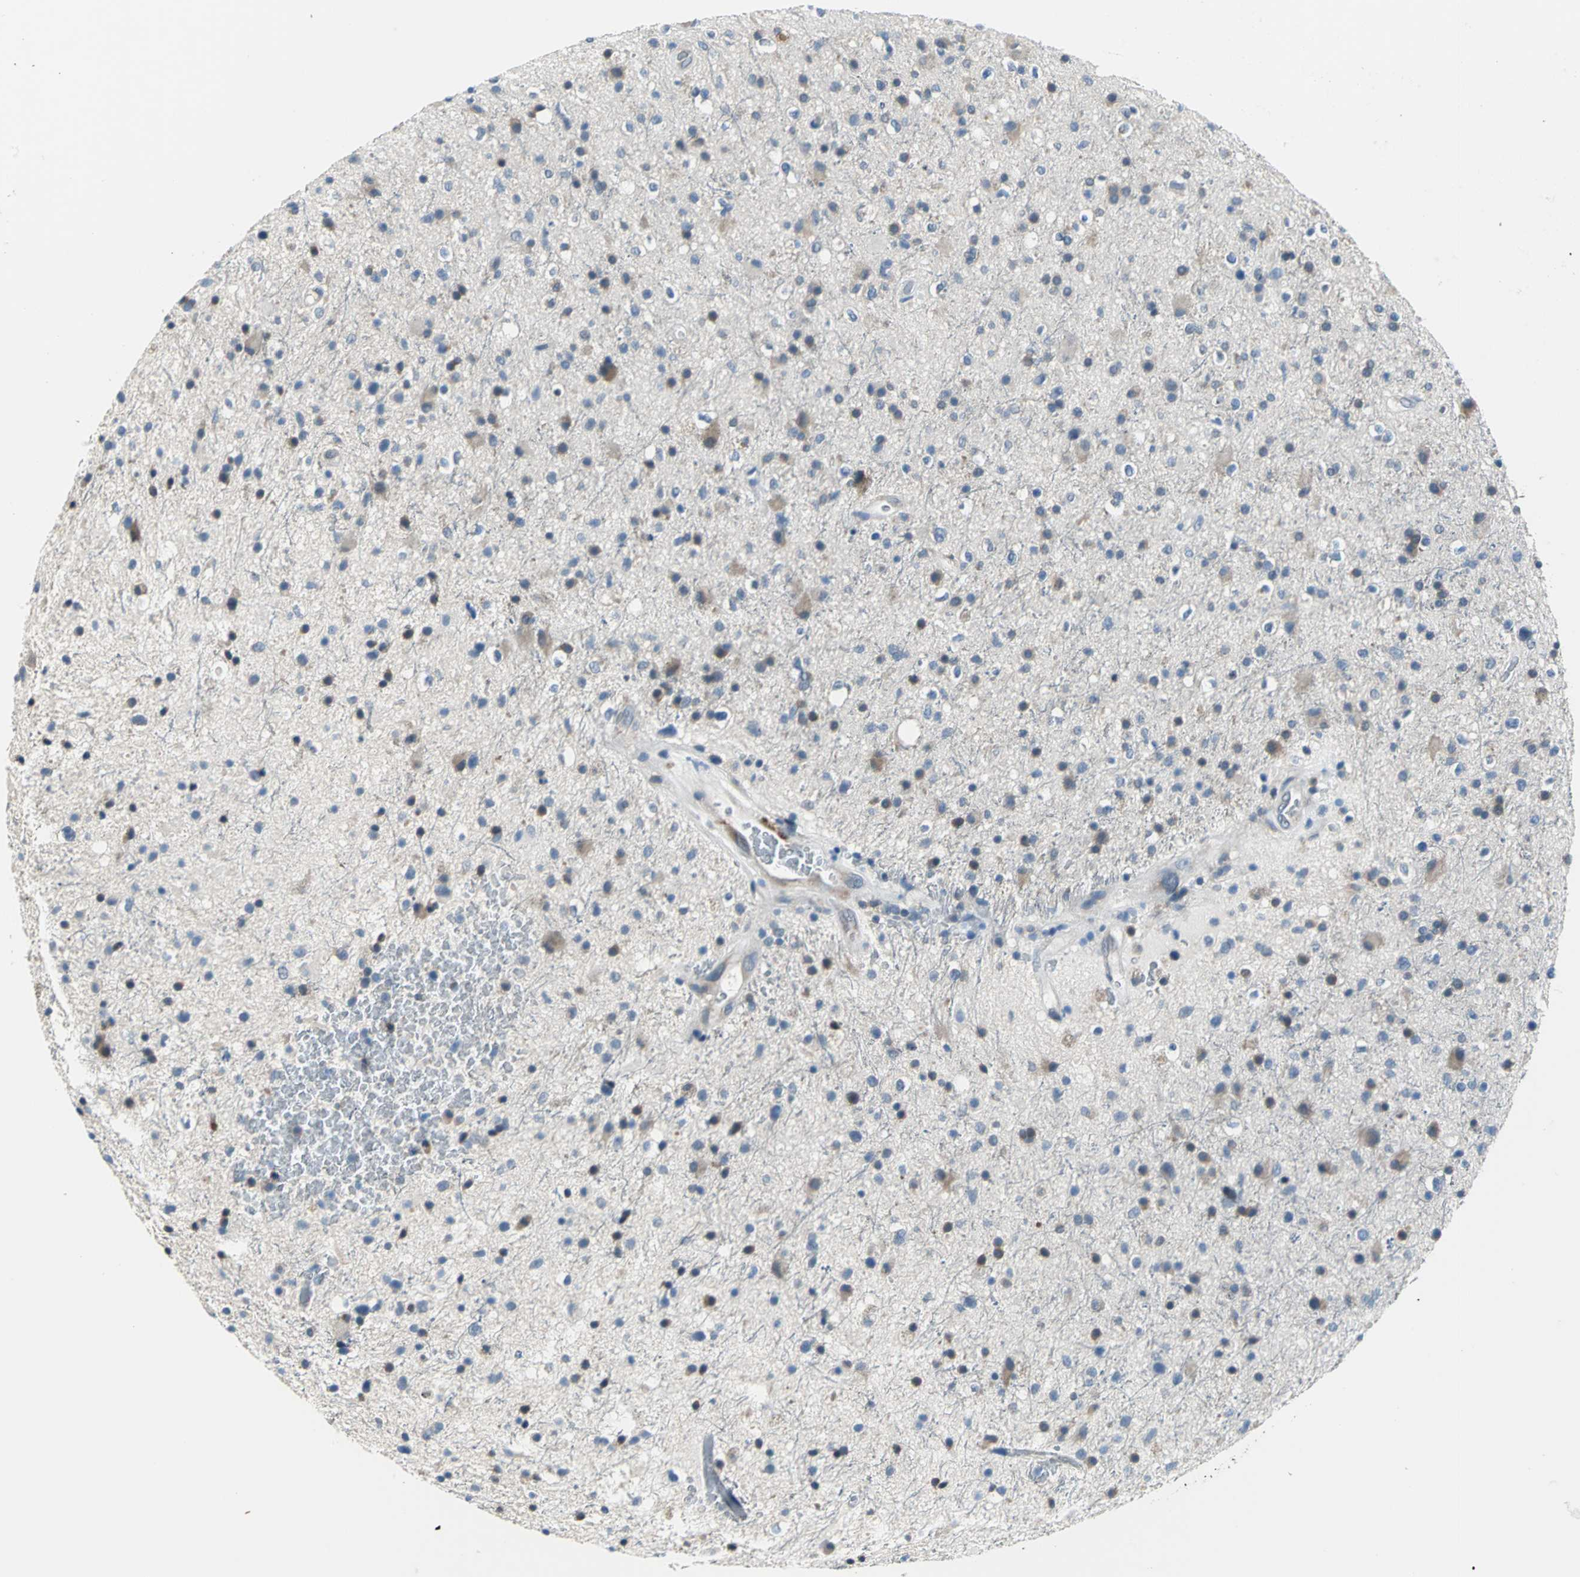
{"staining": {"intensity": "moderate", "quantity": "<25%", "location": "cytoplasmic/membranous"}, "tissue": "glioma", "cell_type": "Tumor cells", "image_type": "cancer", "snomed": [{"axis": "morphology", "description": "Glioma, malignant, High grade"}, {"axis": "topography", "description": "Brain"}], "caption": "Malignant glioma (high-grade) stained with DAB IHC exhibits low levels of moderate cytoplasmic/membranous positivity in approximately <25% of tumor cells.", "gene": "ZNF415", "patient": {"sex": "male", "age": 33}}